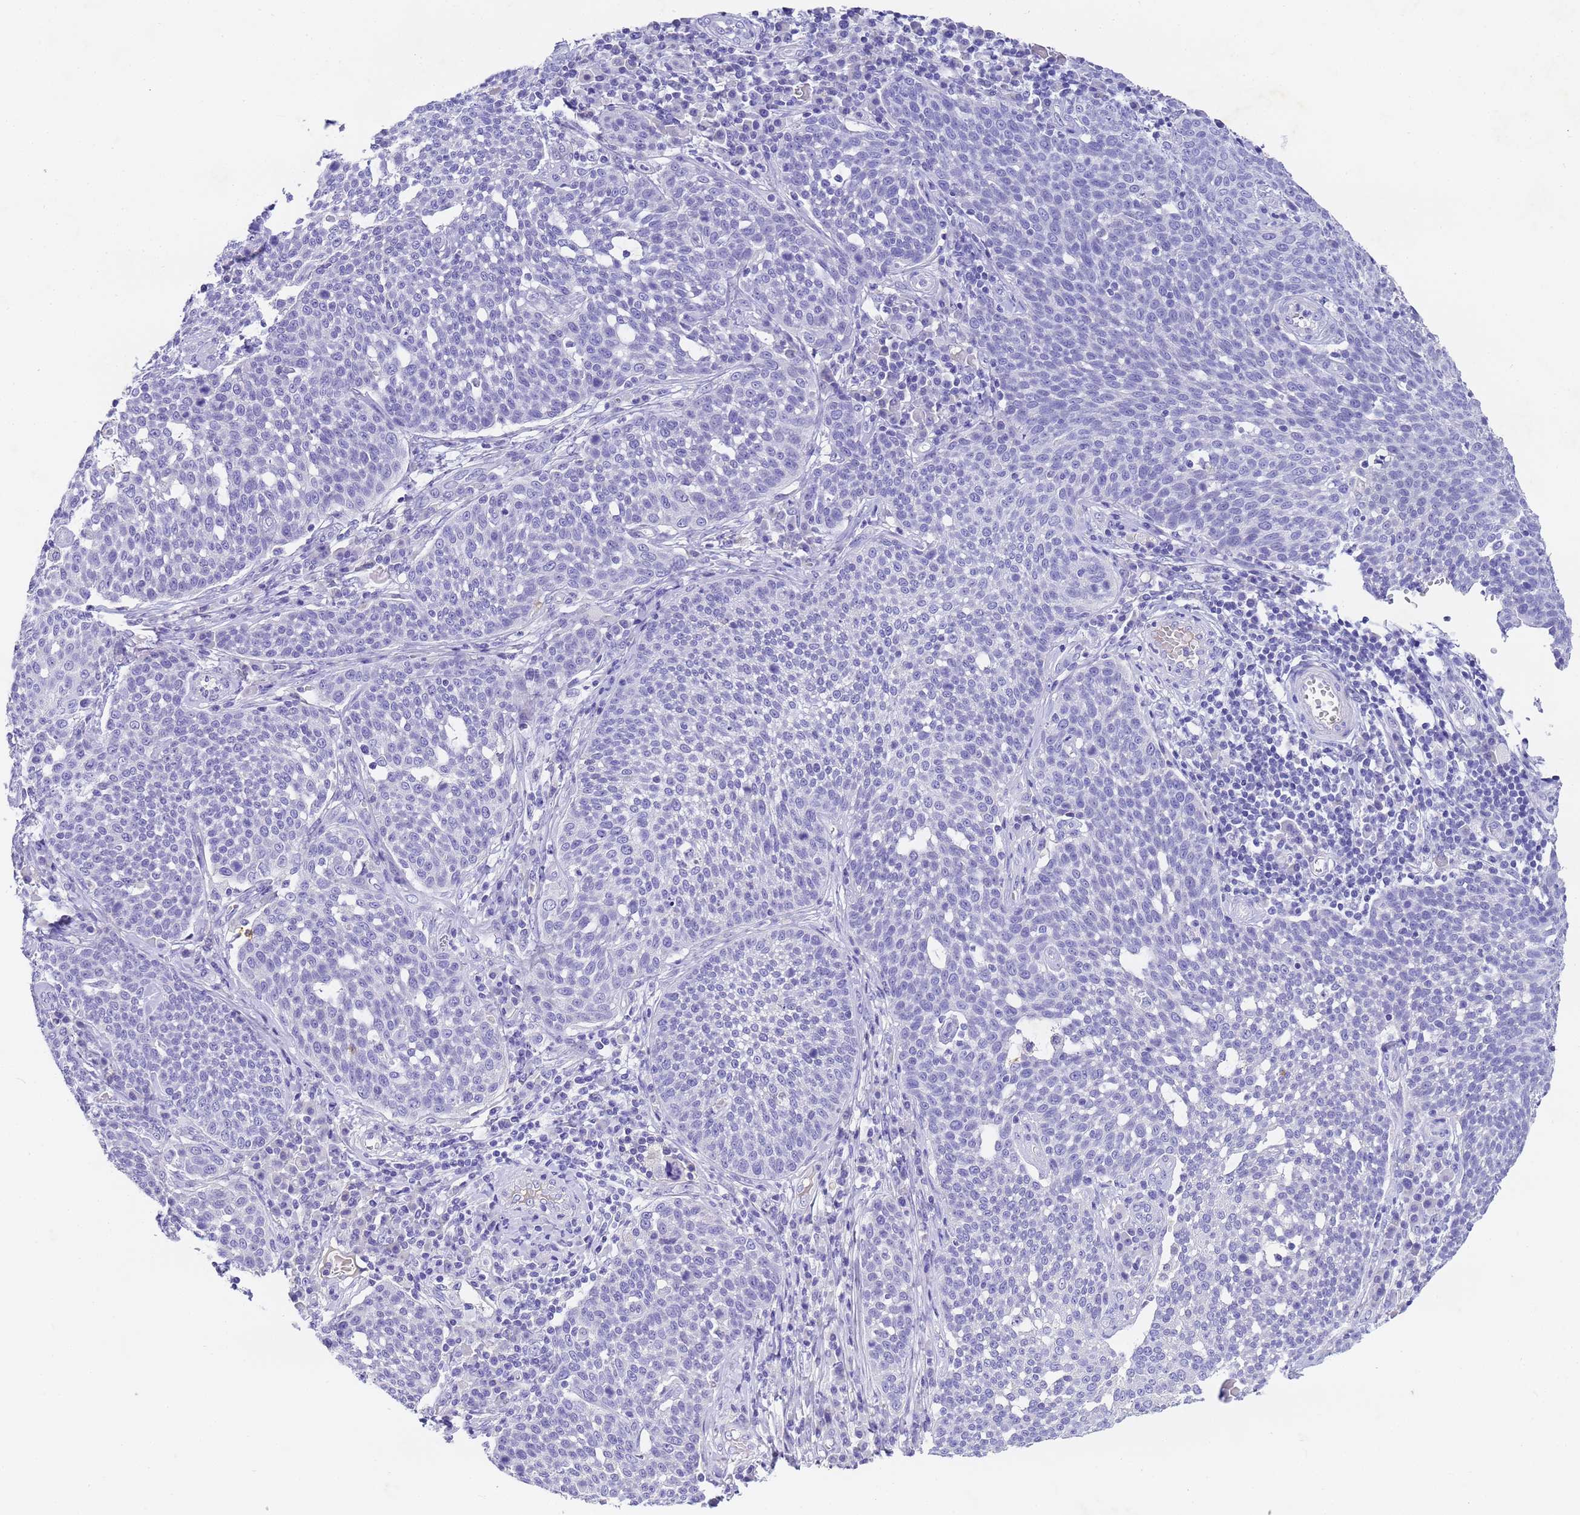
{"staining": {"intensity": "negative", "quantity": "none", "location": "none"}, "tissue": "cervical cancer", "cell_type": "Tumor cells", "image_type": "cancer", "snomed": [{"axis": "morphology", "description": "Squamous cell carcinoma, NOS"}, {"axis": "topography", "description": "Cervix"}], "caption": "High magnification brightfield microscopy of cervical cancer stained with DAB (3,3'-diaminobenzidine) (brown) and counterstained with hematoxylin (blue): tumor cells show no significant positivity. (Stains: DAB (3,3'-diaminobenzidine) immunohistochemistry (IHC) with hematoxylin counter stain, Microscopy: brightfield microscopy at high magnification).", "gene": "CFHR2", "patient": {"sex": "female", "age": 34}}